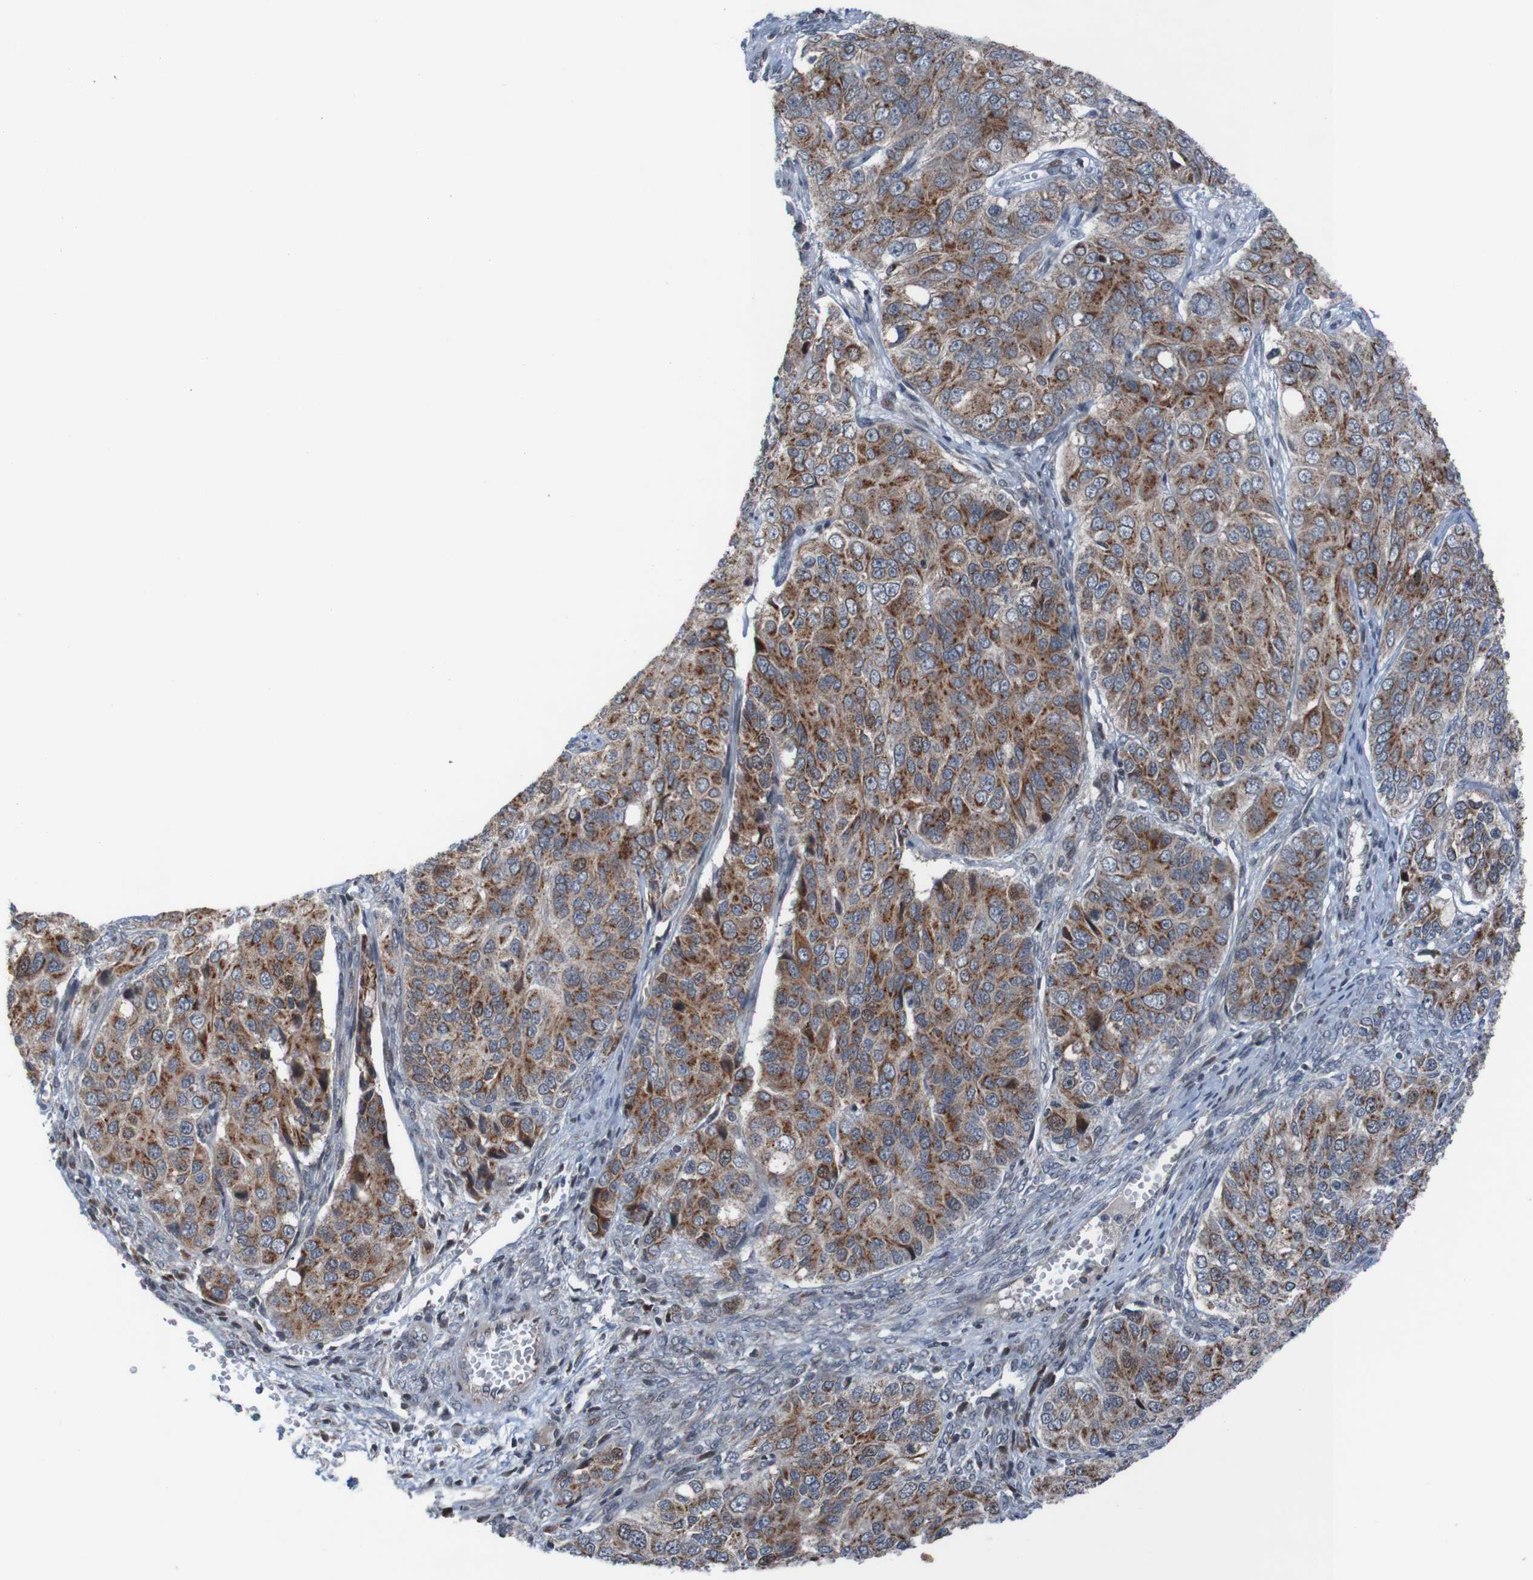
{"staining": {"intensity": "moderate", "quantity": ">75%", "location": "cytoplasmic/membranous"}, "tissue": "ovarian cancer", "cell_type": "Tumor cells", "image_type": "cancer", "snomed": [{"axis": "morphology", "description": "Carcinoma, endometroid"}, {"axis": "topography", "description": "Ovary"}], "caption": "Endometroid carcinoma (ovarian) tissue reveals moderate cytoplasmic/membranous positivity in approximately >75% of tumor cells", "gene": "UNG", "patient": {"sex": "female", "age": 51}}